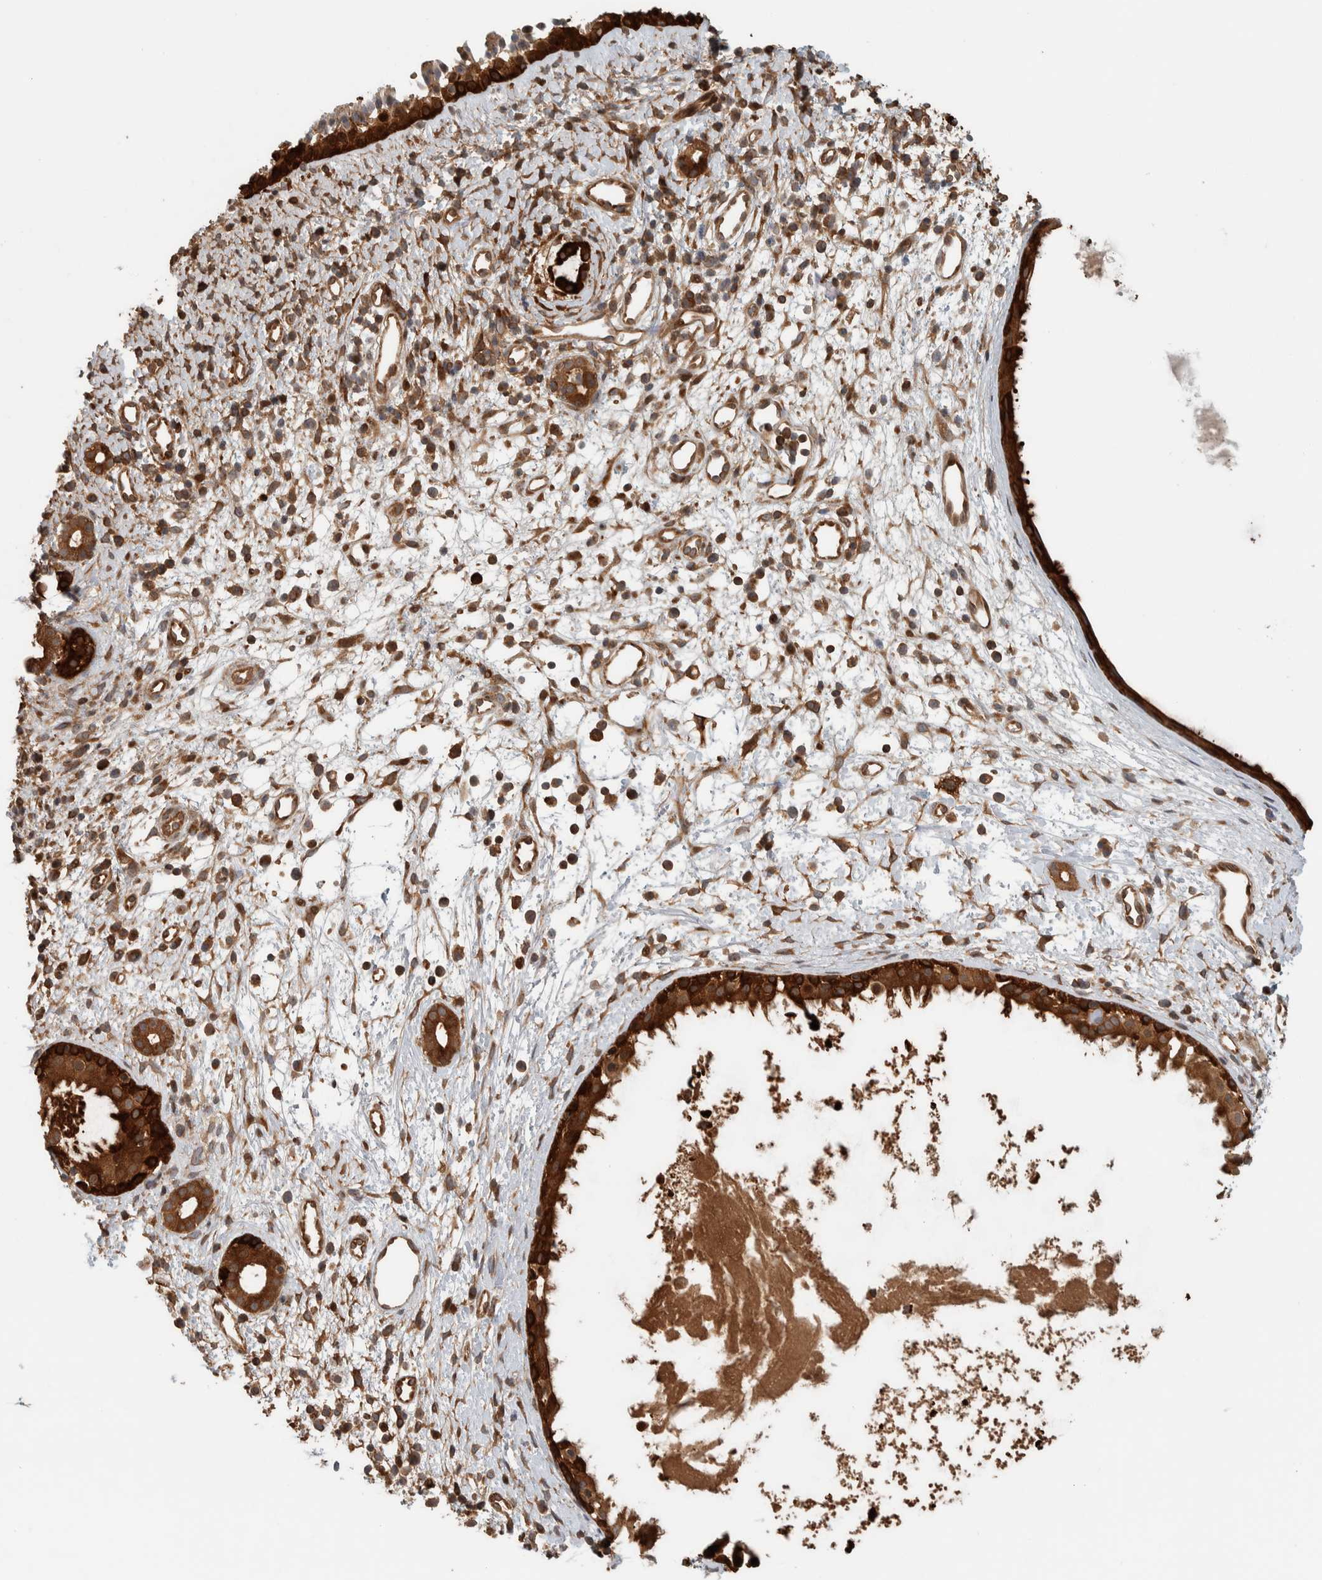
{"staining": {"intensity": "strong", "quantity": ">75%", "location": "cytoplasmic/membranous"}, "tissue": "nasopharynx", "cell_type": "Respiratory epithelial cells", "image_type": "normal", "snomed": [{"axis": "morphology", "description": "Normal tissue, NOS"}, {"axis": "topography", "description": "Nasopharynx"}], "caption": "A photomicrograph showing strong cytoplasmic/membranous expression in about >75% of respiratory epithelial cells in unremarkable nasopharynx, as visualized by brown immunohistochemical staining.", "gene": "CNTROB", "patient": {"sex": "male", "age": 22}}